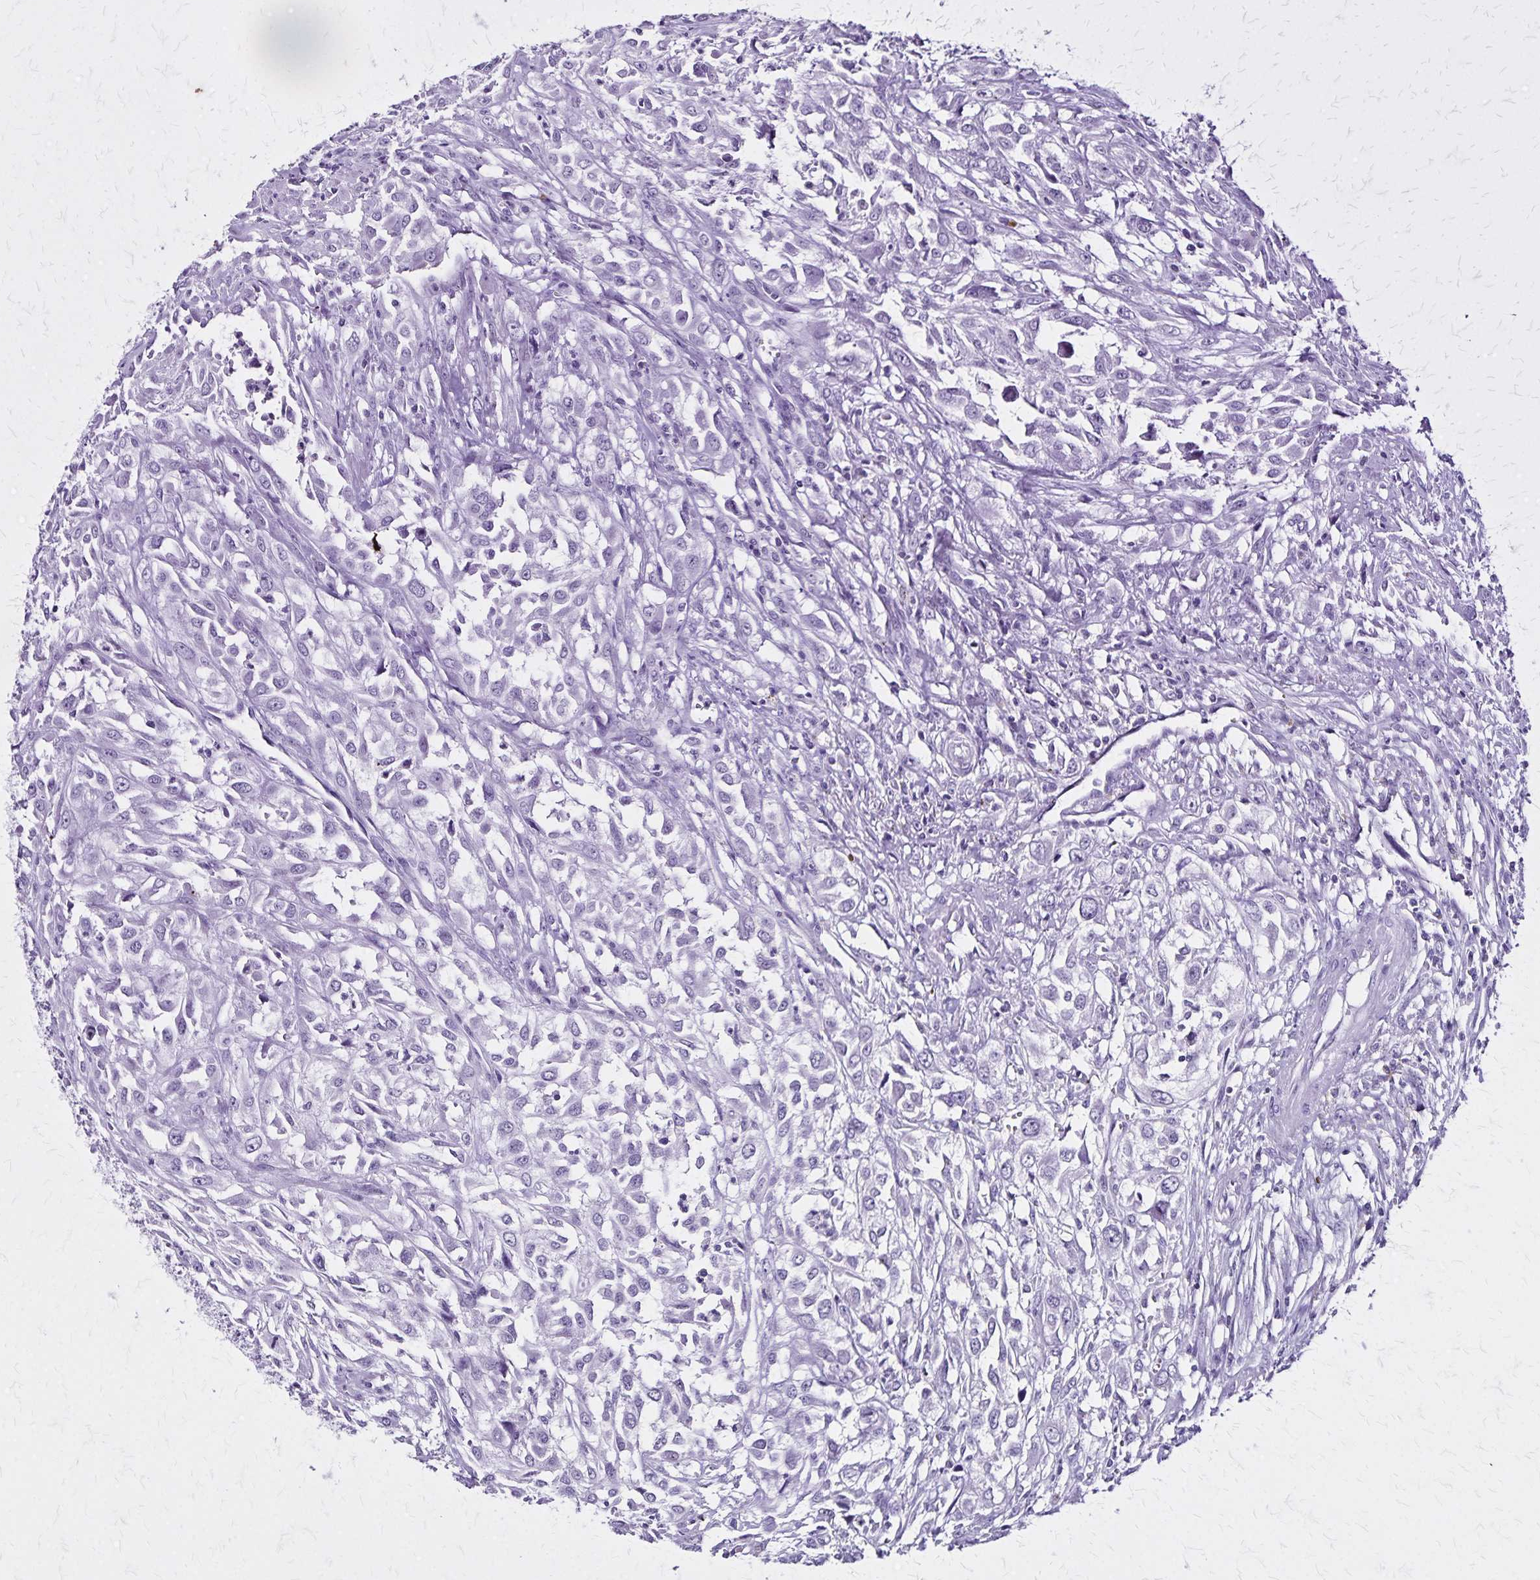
{"staining": {"intensity": "negative", "quantity": "none", "location": "none"}, "tissue": "urothelial cancer", "cell_type": "Tumor cells", "image_type": "cancer", "snomed": [{"axis": "morphology", "description": "Urothelial carcinoma, High grade"}, {"axis": "topography", "description": "Urinary bladder"}], "caption": "IHC histopathology image of human urothelial cancer stained for a protein (brown), which demonstrates no staining in tumor cells.", "gene": "KRT2", "patient": {"sex": "male", "age": 67}}